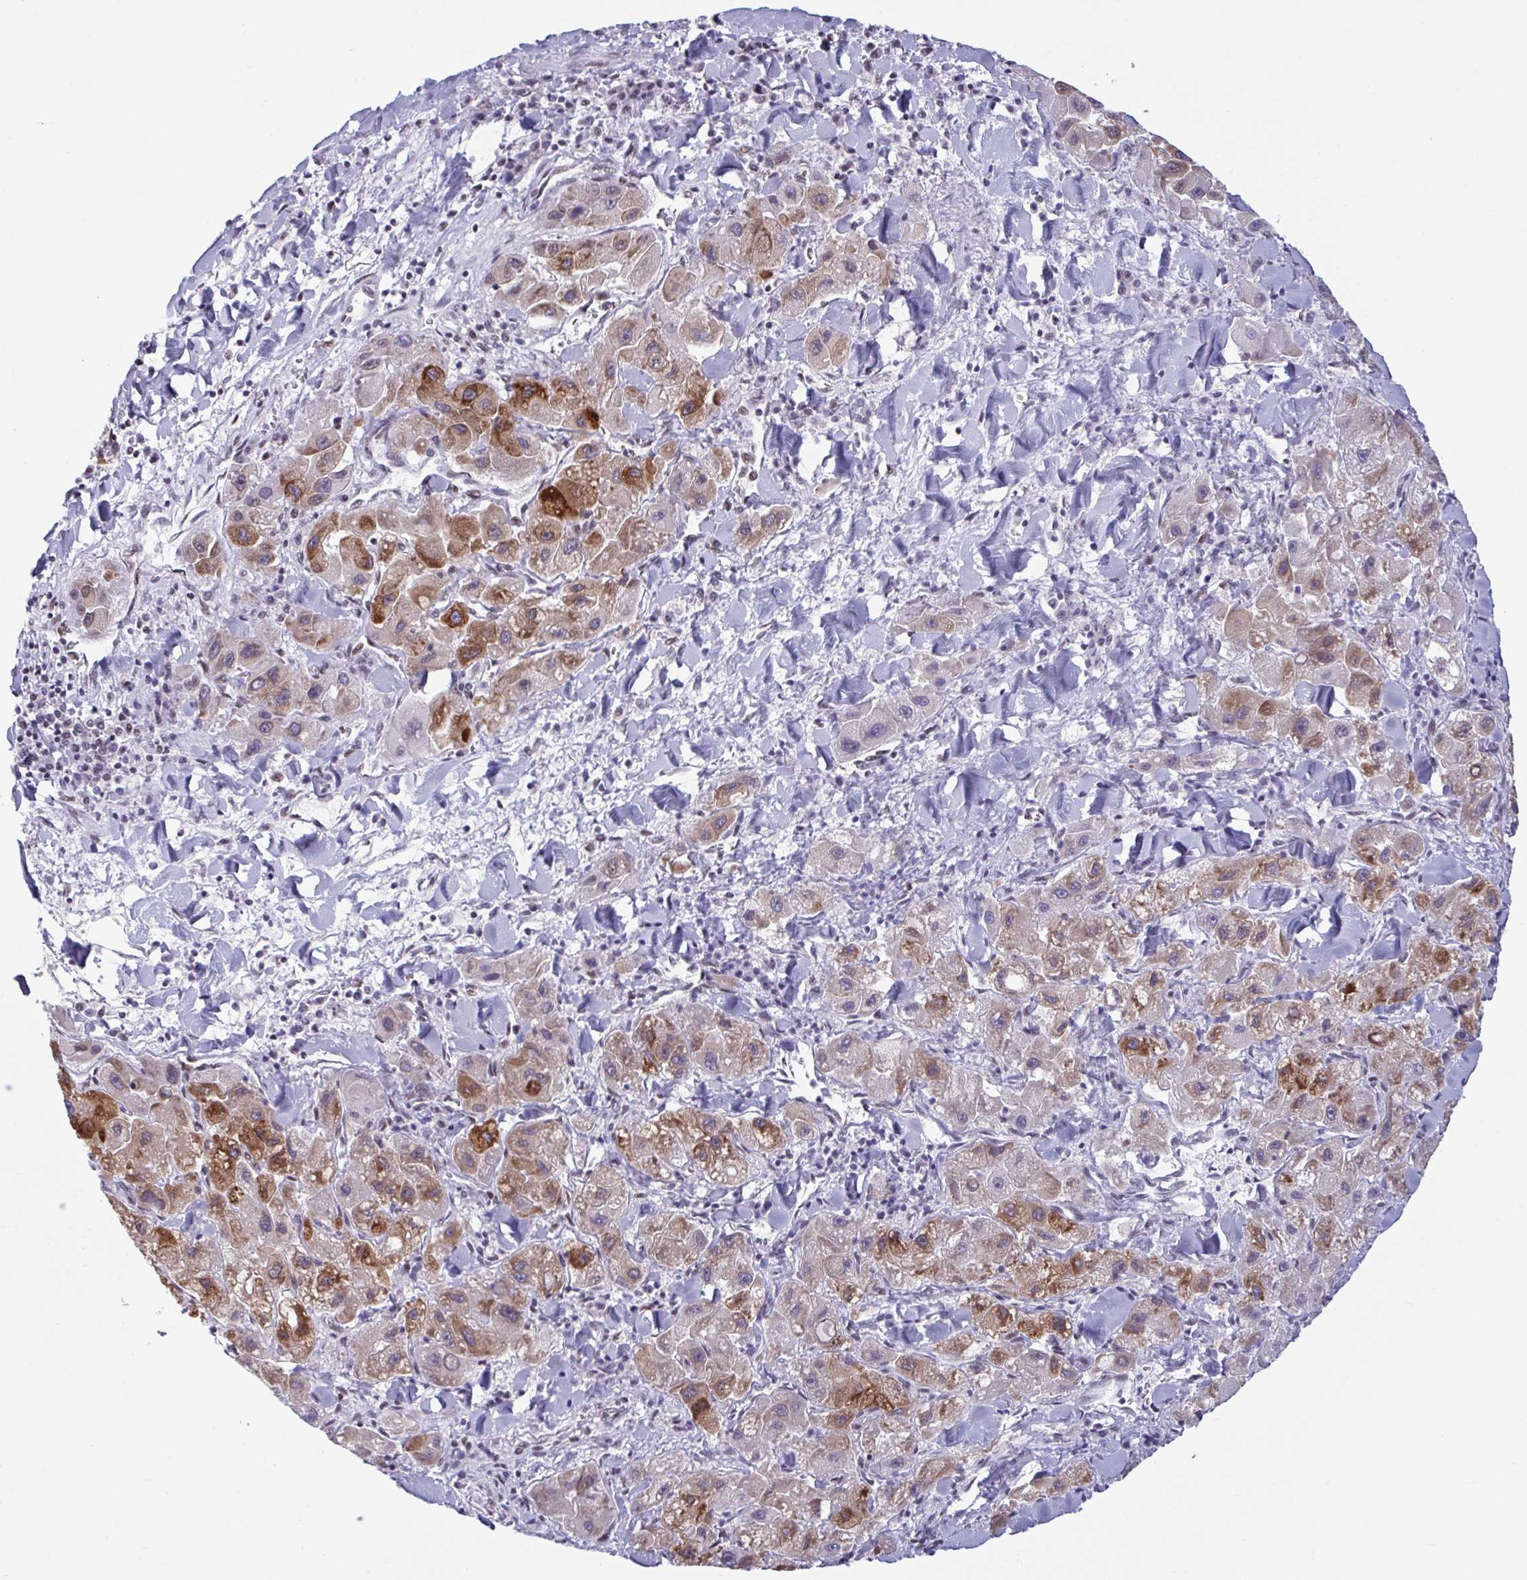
{"staining": {"intensity": "strong", "quantity": "25%-75%", "location": "cytoplasmic/membranous"}, "tissue": "liver cancer", "cell_type": "Tumor cells", "image_type": "cancer", "snomed": [{"axis": "morphology", "description": "Carcinoma, Hepatocellular, NOS"}, {"axis": "topography", "description": "Liver"}], "caption": "Protein analysis of liver cancer tissue shows strong cytoplasmic/membranous positivity in approximately 25%-75% of tumor cells.", "gene": "HSD17B6", "patient": {"sex": "male", "age": 24}}